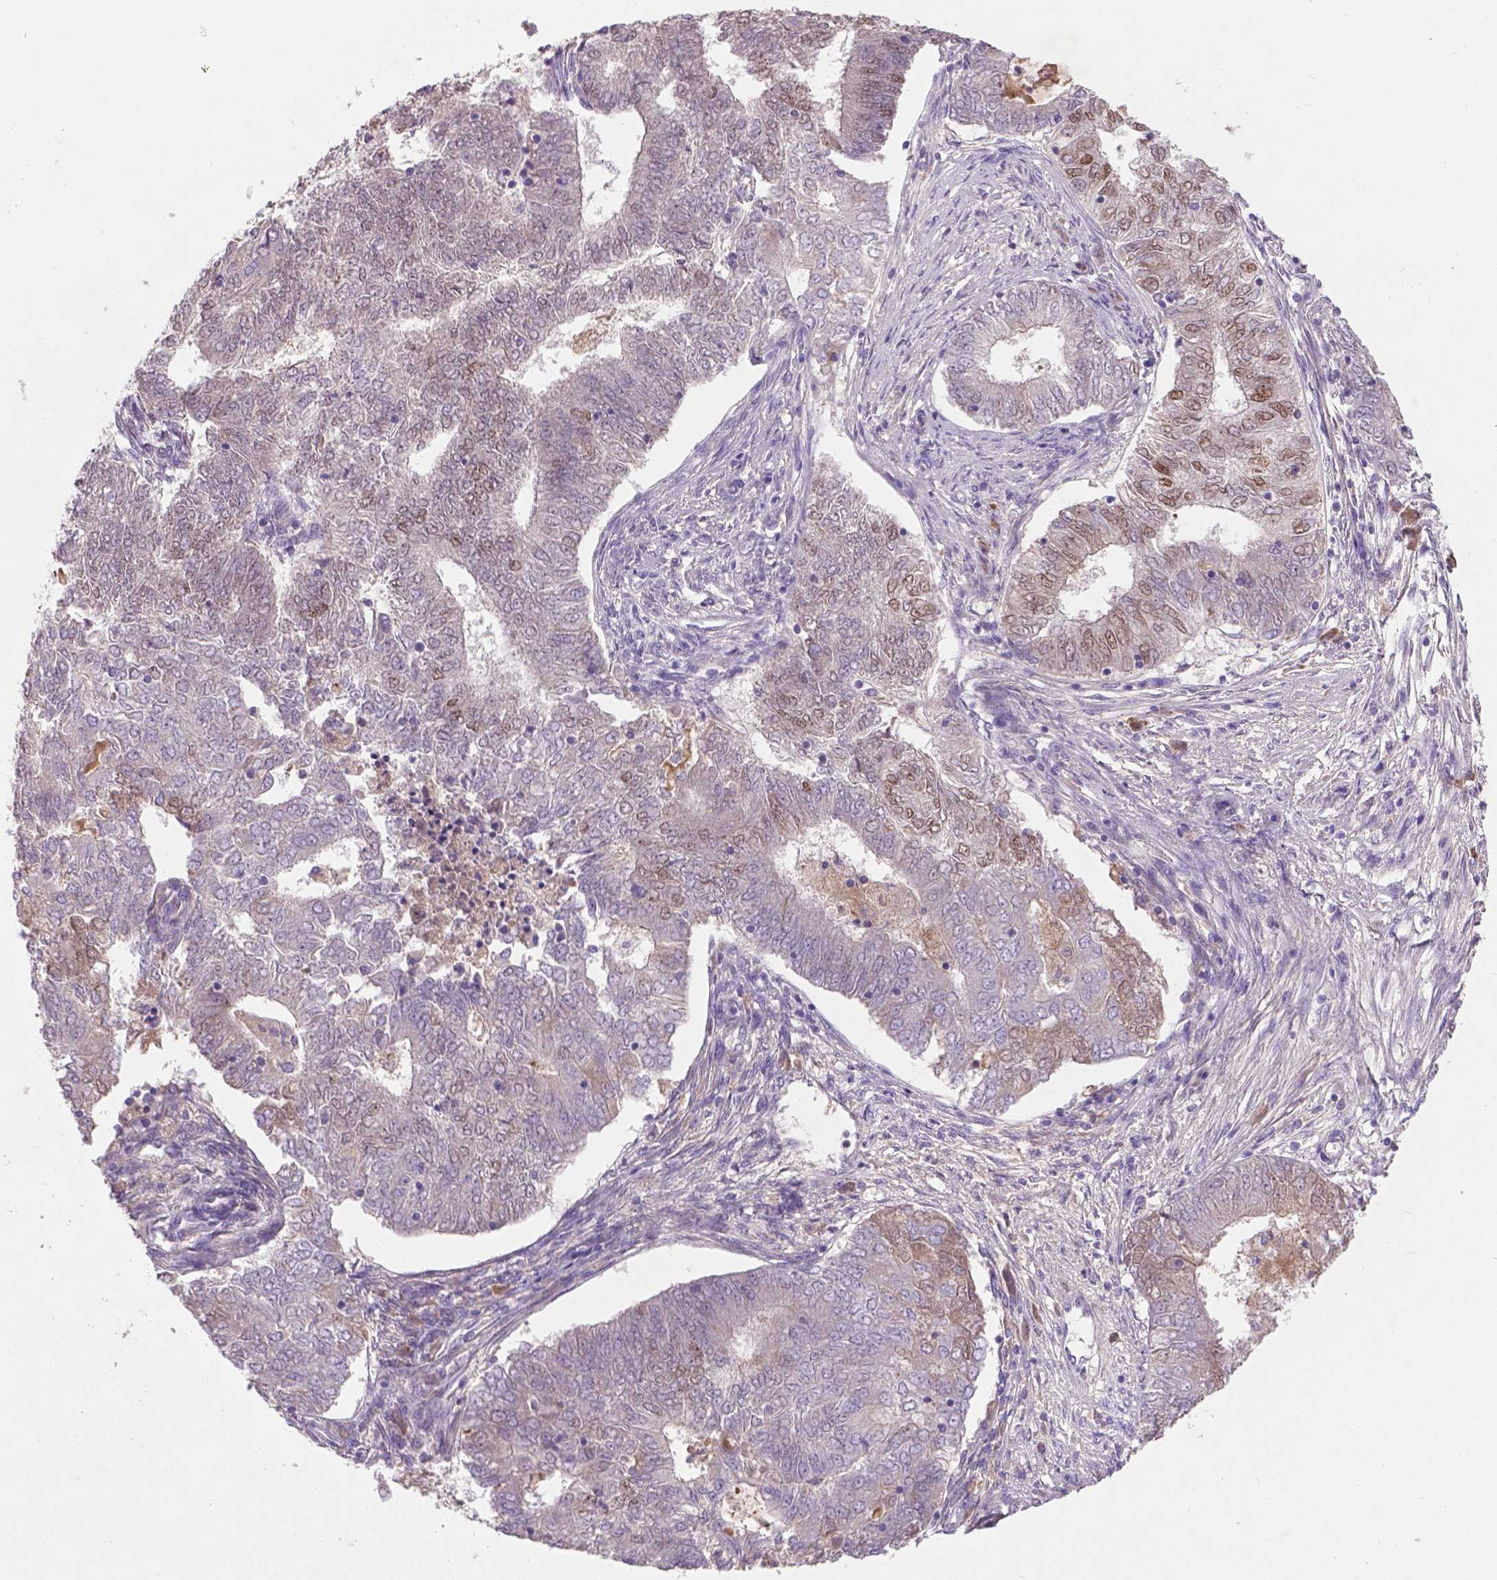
{"staining": {"intensity": "moderate", "quantity": "25%-75%", "location": "nuclear"}, "tissue": "endometrial cancer", "cell_type": "Tumor cells", "image_type": "cancer", "snomed": [{"axis": "morphology", "description": "Adenocarcinoma, NOS"}, {"axis": "topography", "description": "Endometrium"}], "caption": "Protein expression analysis of endometrial cancer reveals moderate nuclear positivity in about 25%-75% of tumor cells.", "gene": "SOX17", "patient": {"sex": "female", "age": 62}}